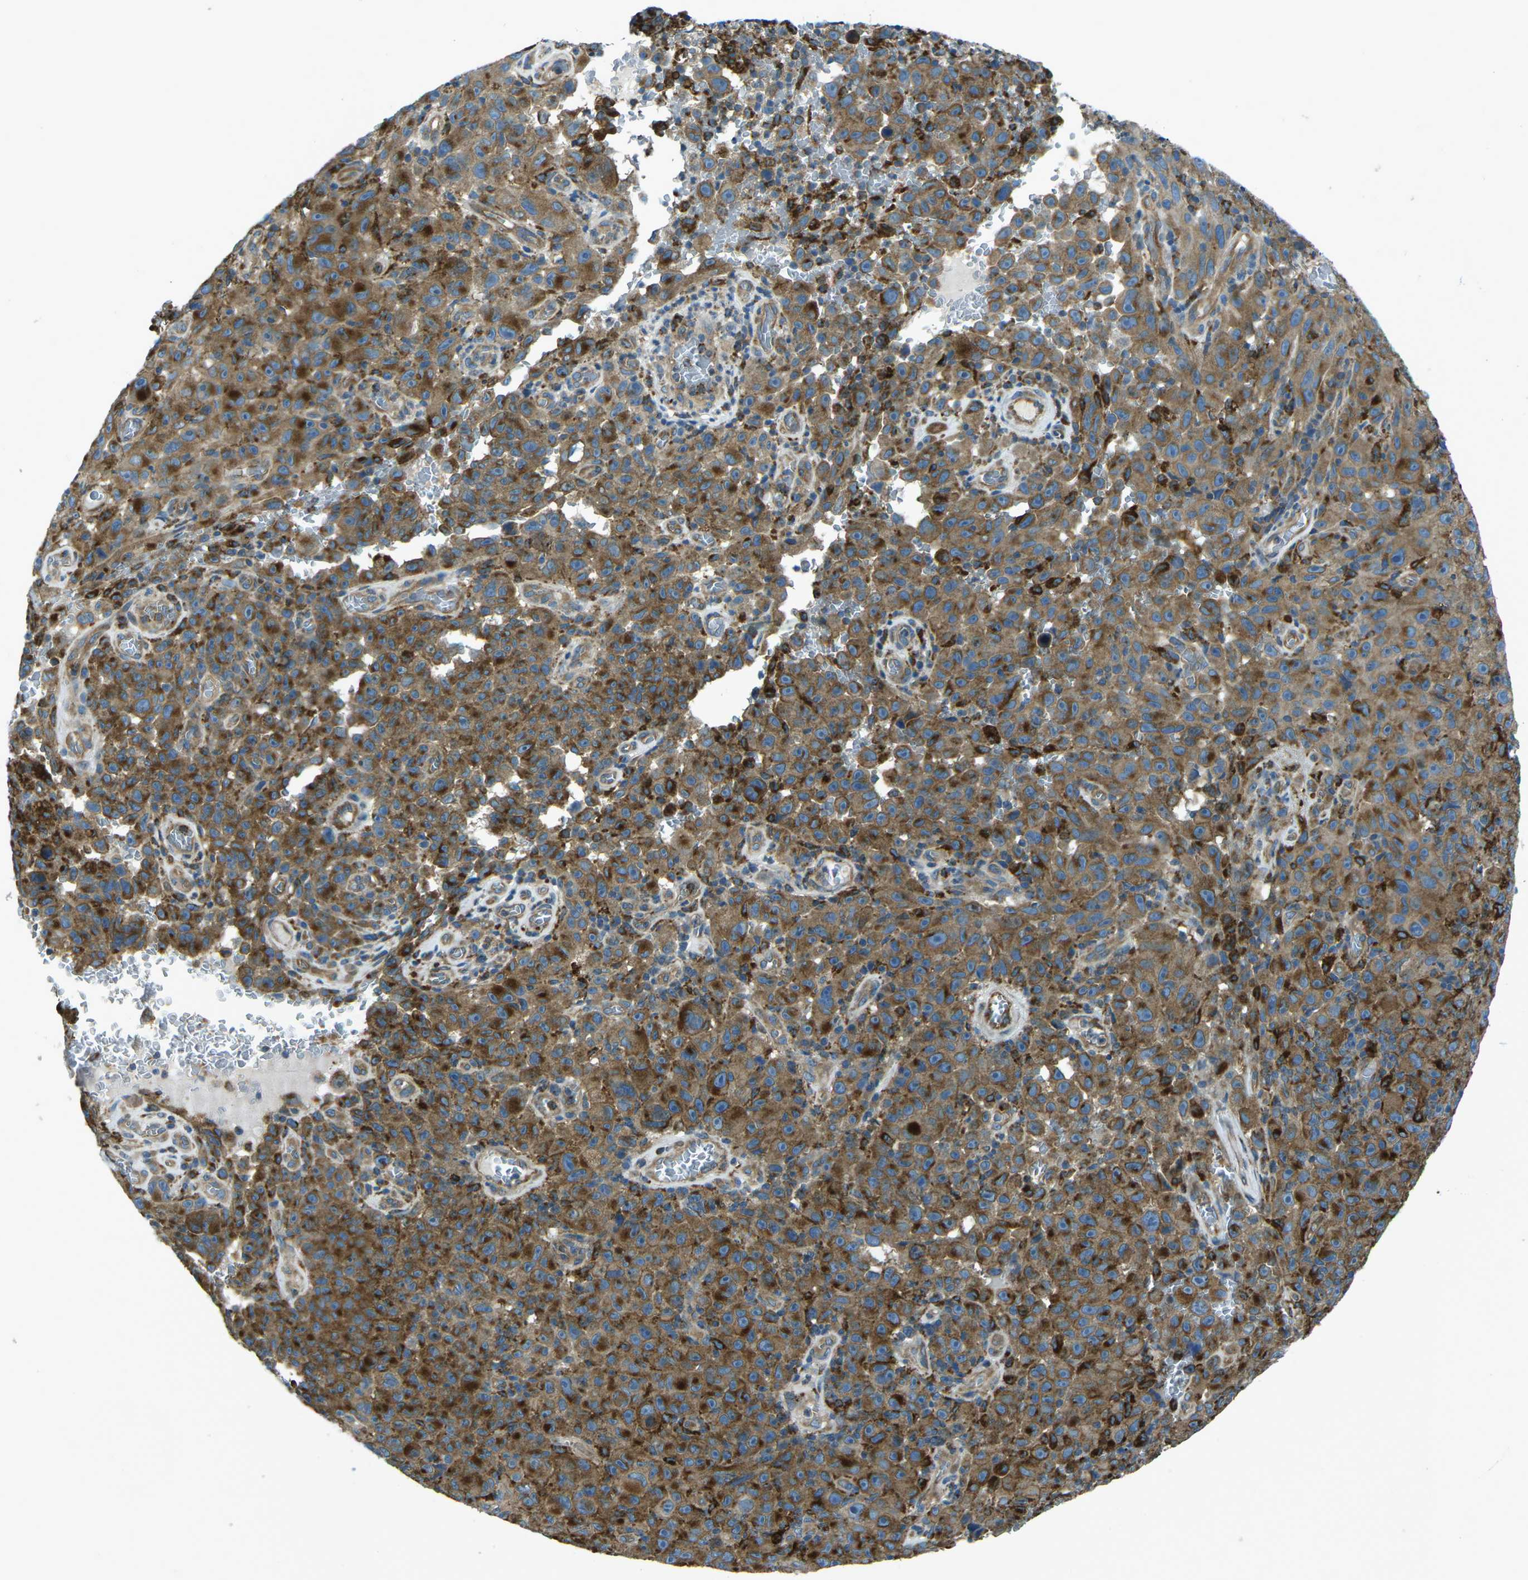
{"staining": {"intensity": "moderate", "quantity": ">75%", "location": "cytoplasmic/membranous"}, "tissue": "melanoma", "cell_type": "Tumor cells", "image_type": "cancer", "snomed": [{"axis": "morphology", "description": "Malignant melanoma, NOS"}, {"axis": "topography", "description": "Skin"}], "caption": "A histopathology image showing moderate cytoplasmic/membranous expression in about >75% of tumor cells in melanoma, as visualized by brown immunohistochemical staining.", "gene": "CDK17", "patient": {"sex": "female", "age": 82}}